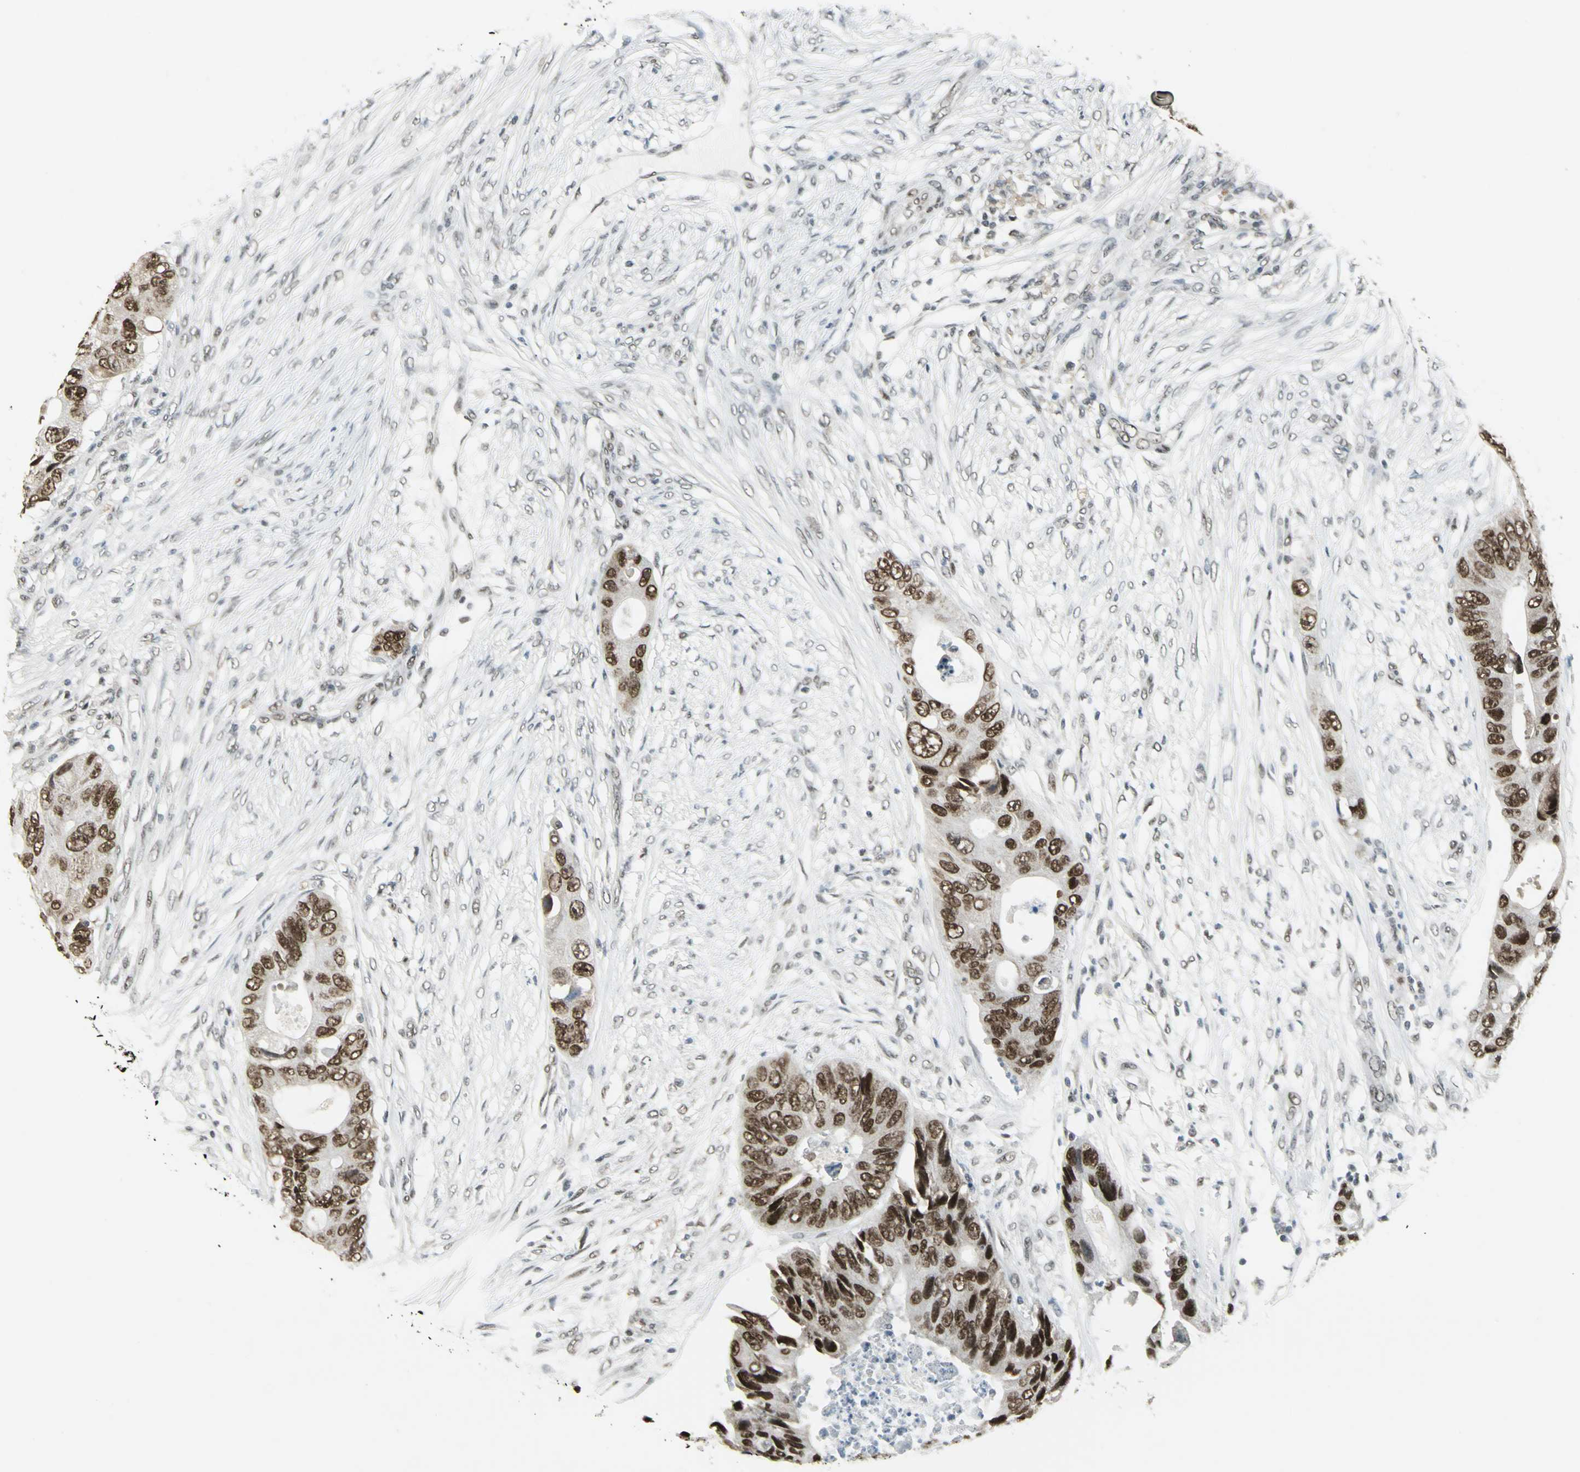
{"staining": {"intensity": "strong", "quantity": ">75%", "location": "nuclear"}, "tissue": "colorectal cancer", "cell_type": "Tumor cells", "image_type": "cancer", "snomed": [{"axis": "morphology", "description": "Adenocarcinoma, NOS"}, {"axis": "topography", "description": "Colon"}], "caption": "The histopathology image displays a brown stain indicating the presence of a protein in the nuclear of tumor cells in colorectal cancer.", "gene": "ADNP", "patient": {"sex": "male", "age": 71}}